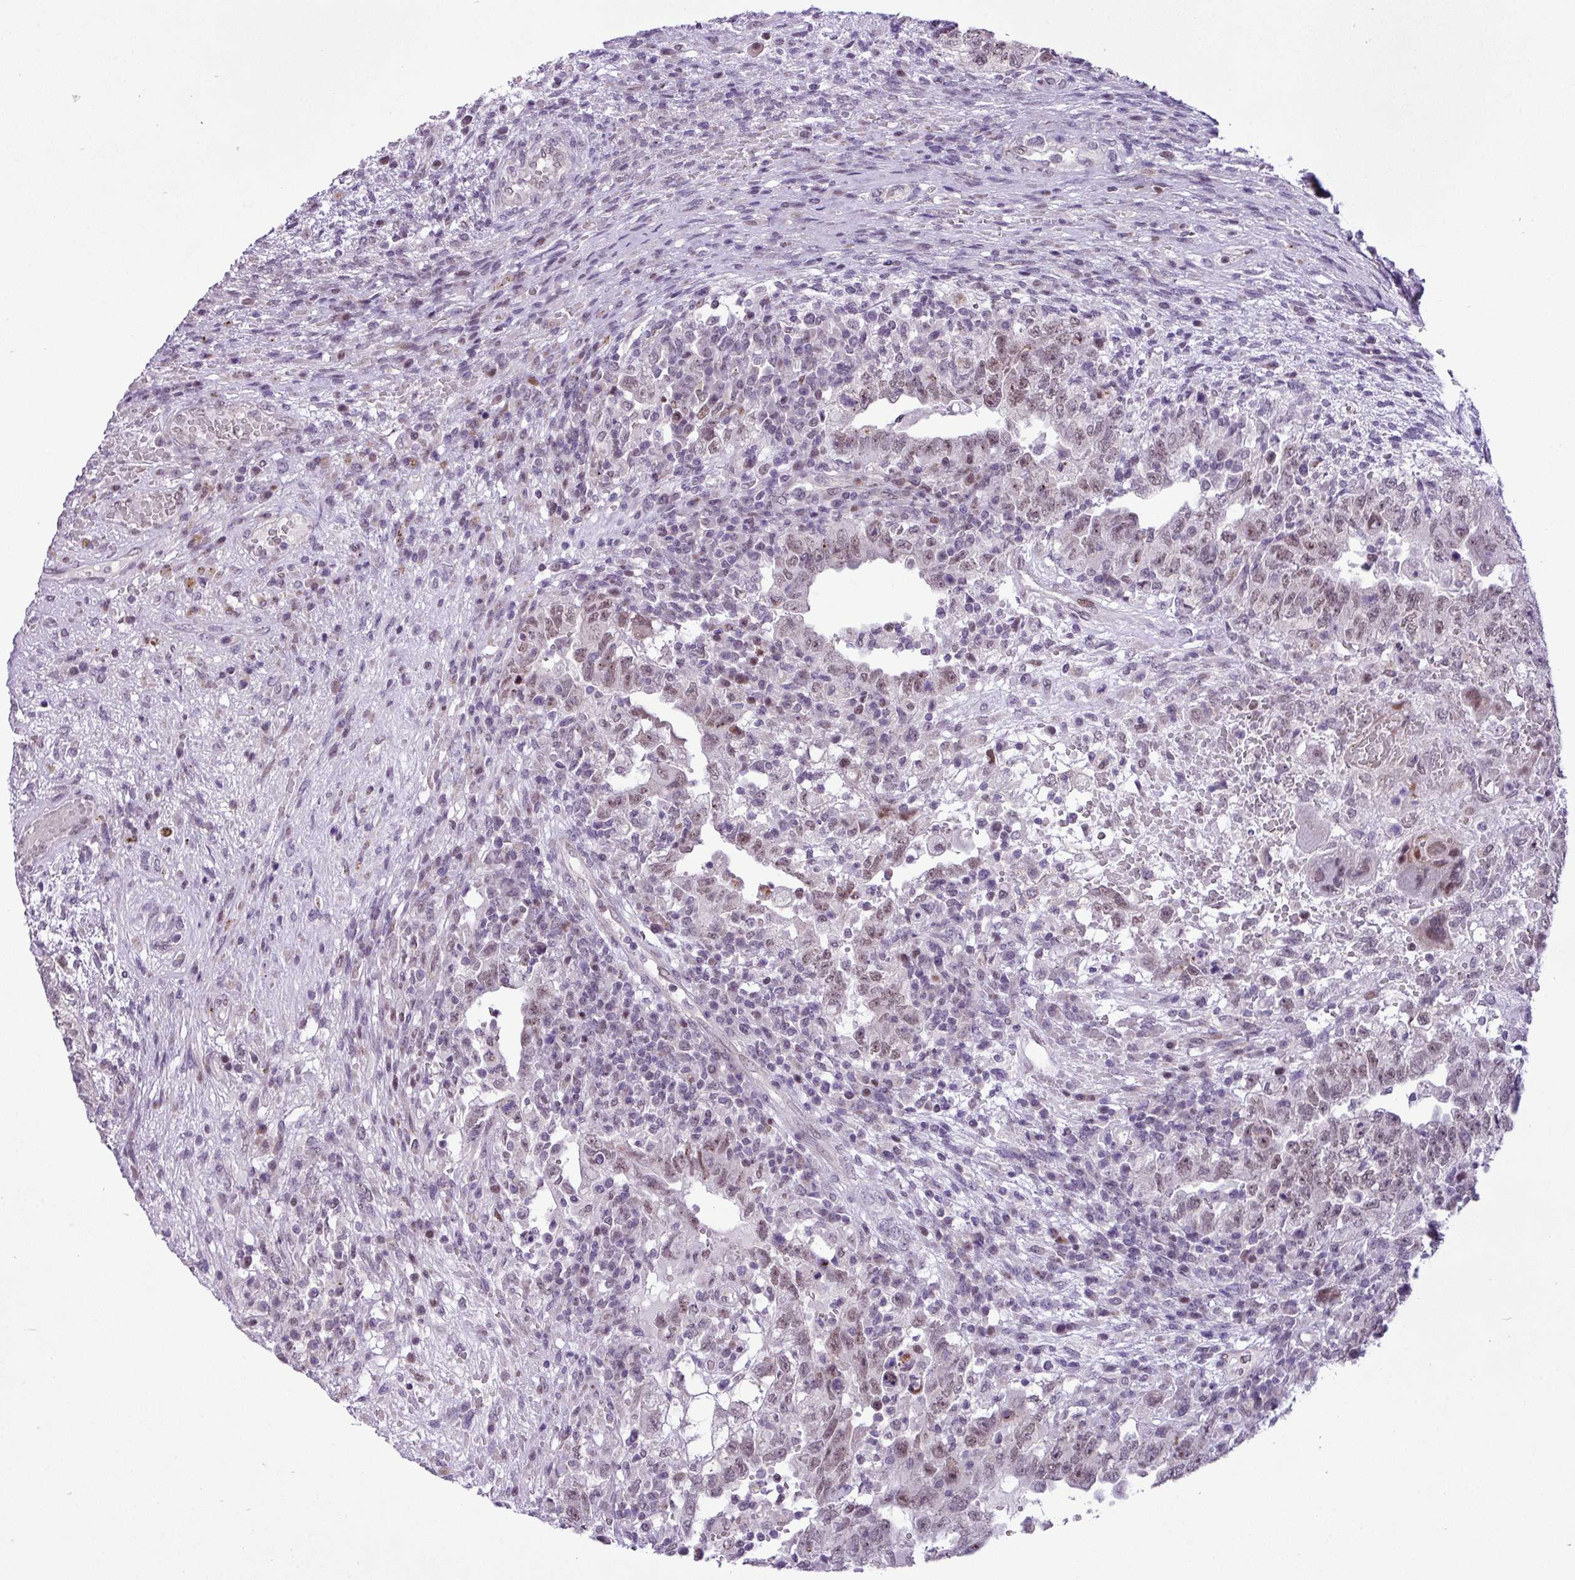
{"staining": {"intensity": "weak", "quantity": ">75%", "location": "nuclear"}, "tissue": "testis cancer", "cell_type": "Tumor cells", "image_type": "cancer", "snomed": [{"axis": "morphology", "description": "Carcinoma, Embryonal, NOS"}, {"axis": "topography", "description": "Testis"}], "caption": "Testis embryonal carcinoma stained for a protein (brown) displays weak nuclear positive positivity in about >75% of tumor cells.", "gene": "ZNF354A", "patient": {"sex": "male", "age": 26}}